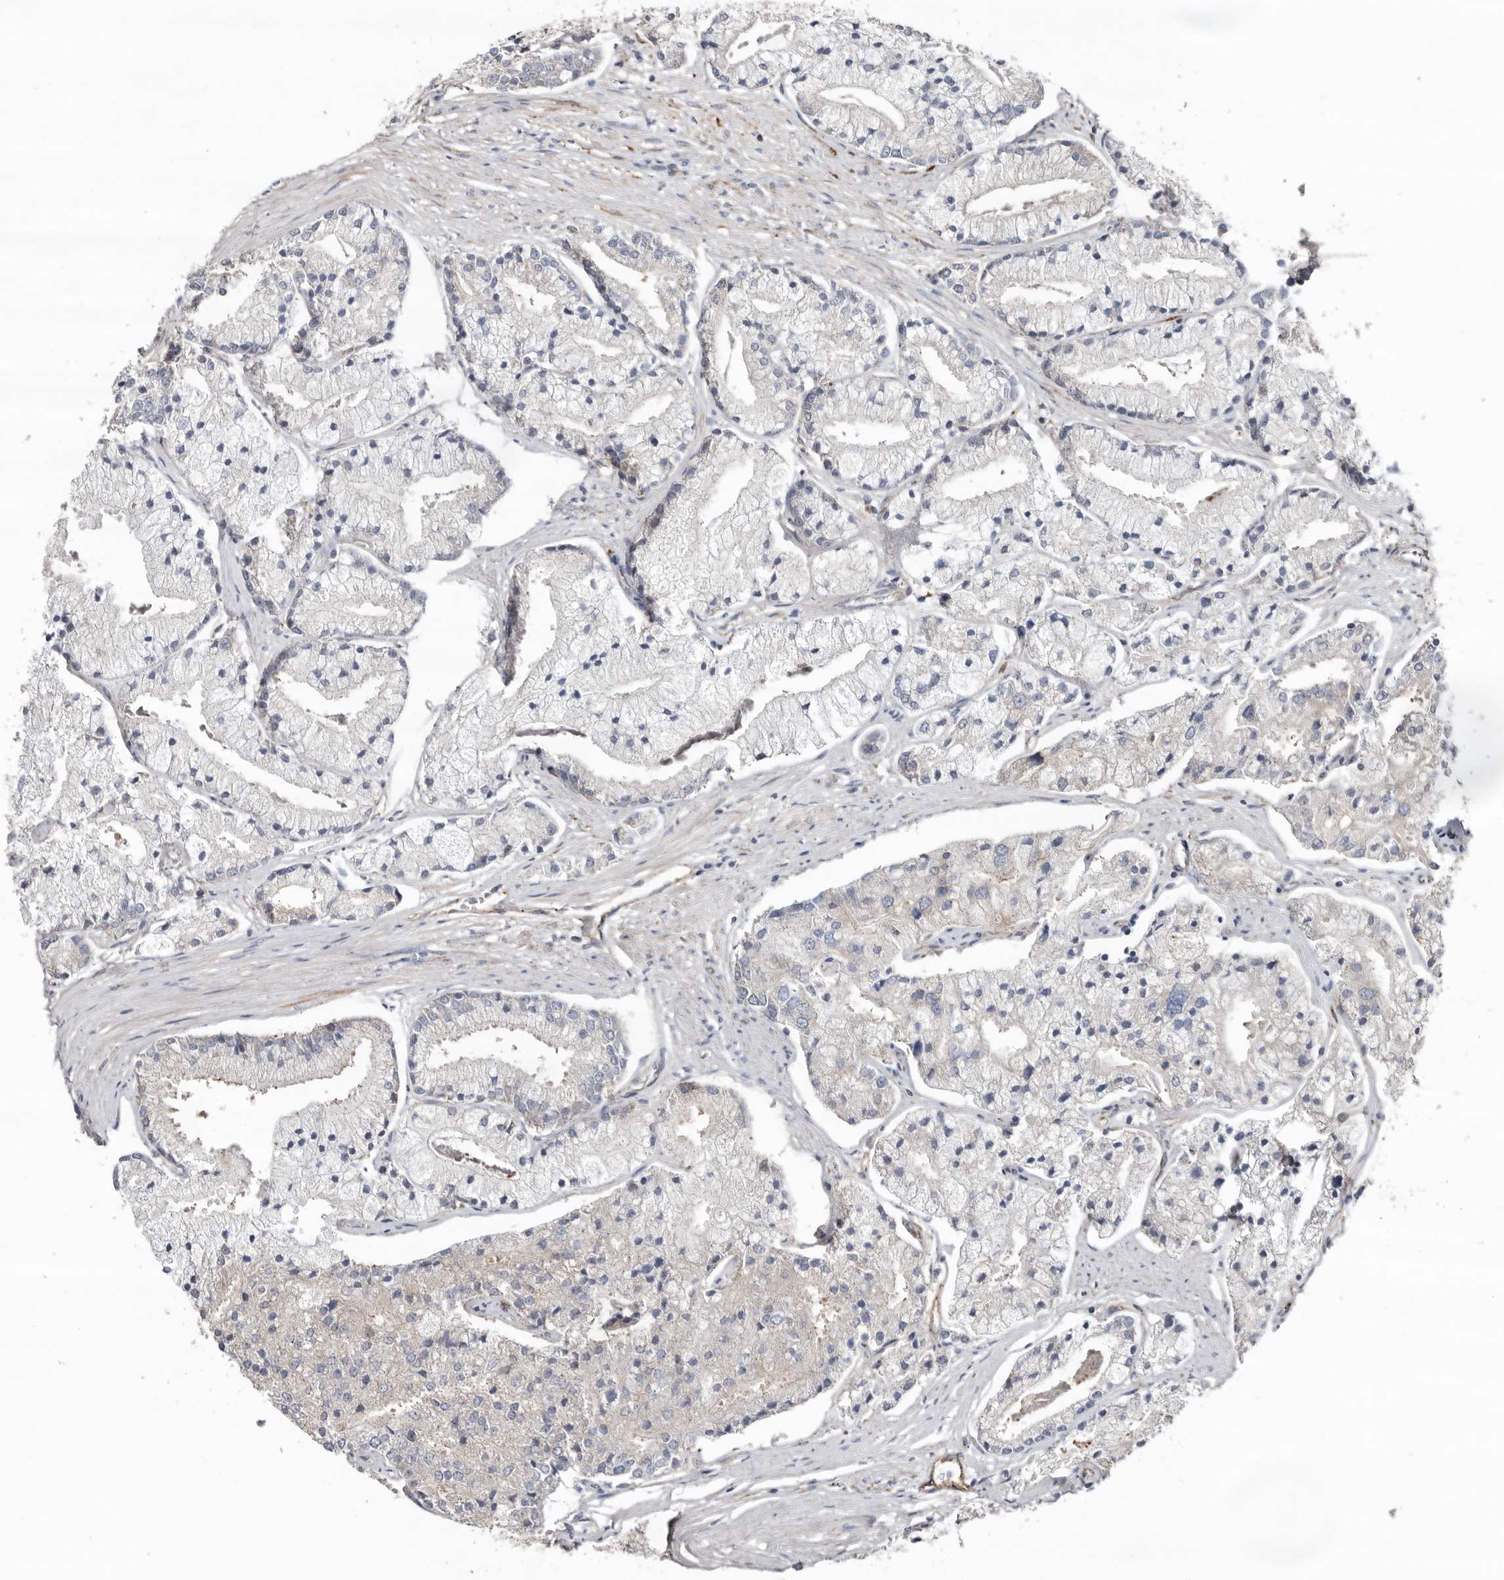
{"staining": {"intensity": "negative", "quantity": "none", "location": "none"}, "tissue": "prostate cancer", "cell_type": "Tumor cells", "image_type": "cancer", "snomed": [{"axis": "morphology", "description": "Adenocarcinoma, High grade"}, {"axis": "topography", "description": "Prostate"}], "caption": "Histopathology image shows no protein staining in tumor cells of prostate cancer tissue.", "gene": "LUZP1", "patient": {"sex": "male", "age": 50}}